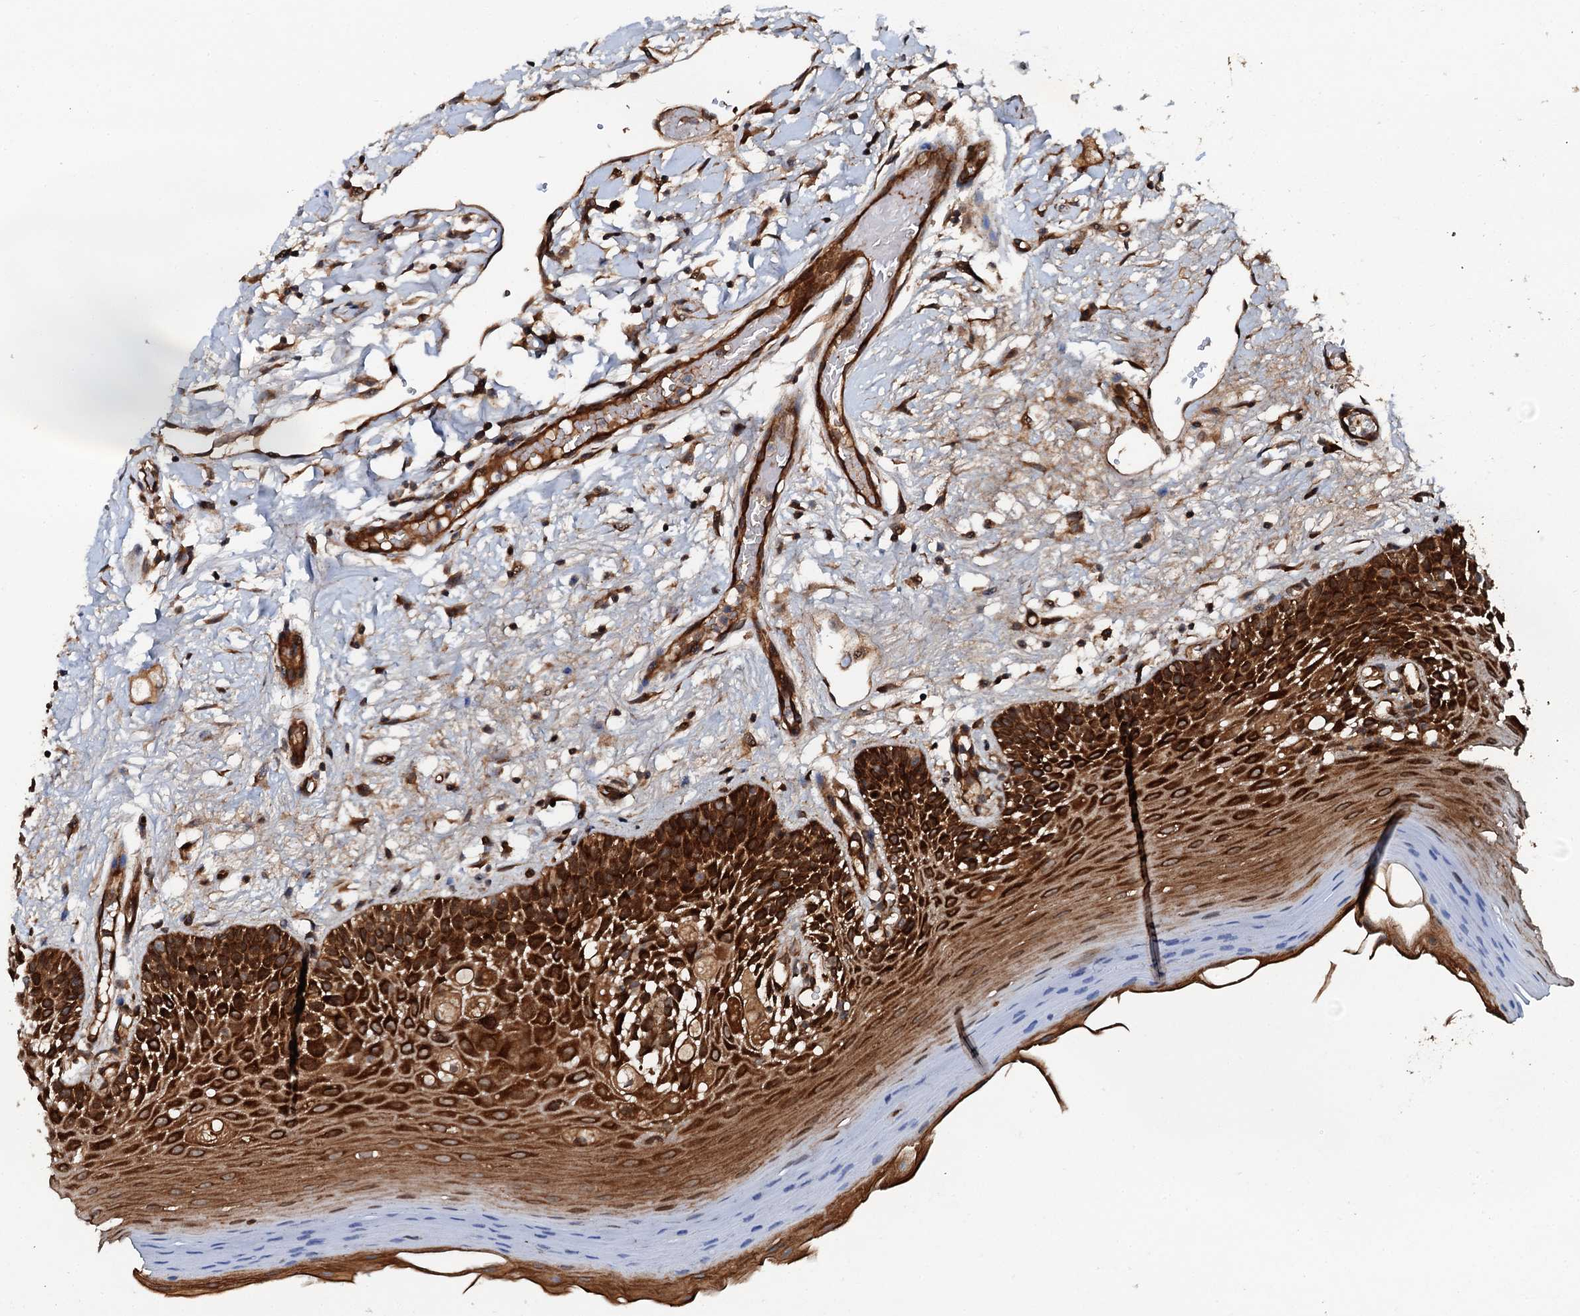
{"staining": {"intensity": "strong", "quantity": ">75%", "location": "cytoplasmic/membranous"}, "tissue": "oral mucosa", "cell_type": "Squamous epithelial cells", "image_type": "normal", "snomed": [{"axis": "morphology", "description": "Normal tissue, NOS"}, {"axis": "topography", "description": "Oral tissue"}, {"axis": "topography", "description": "Tounge, NOS"}], "caption": "DAB (3,3'-diaminobenzidine) immunohistochemical staining of benign human oral mucosa reveals strong cytoplasmic/membranous protein staining in about >75% of squamous epithelial cells.", "gene": "FLYWCH1", "patient": {"sex": "male", "age": 47}}